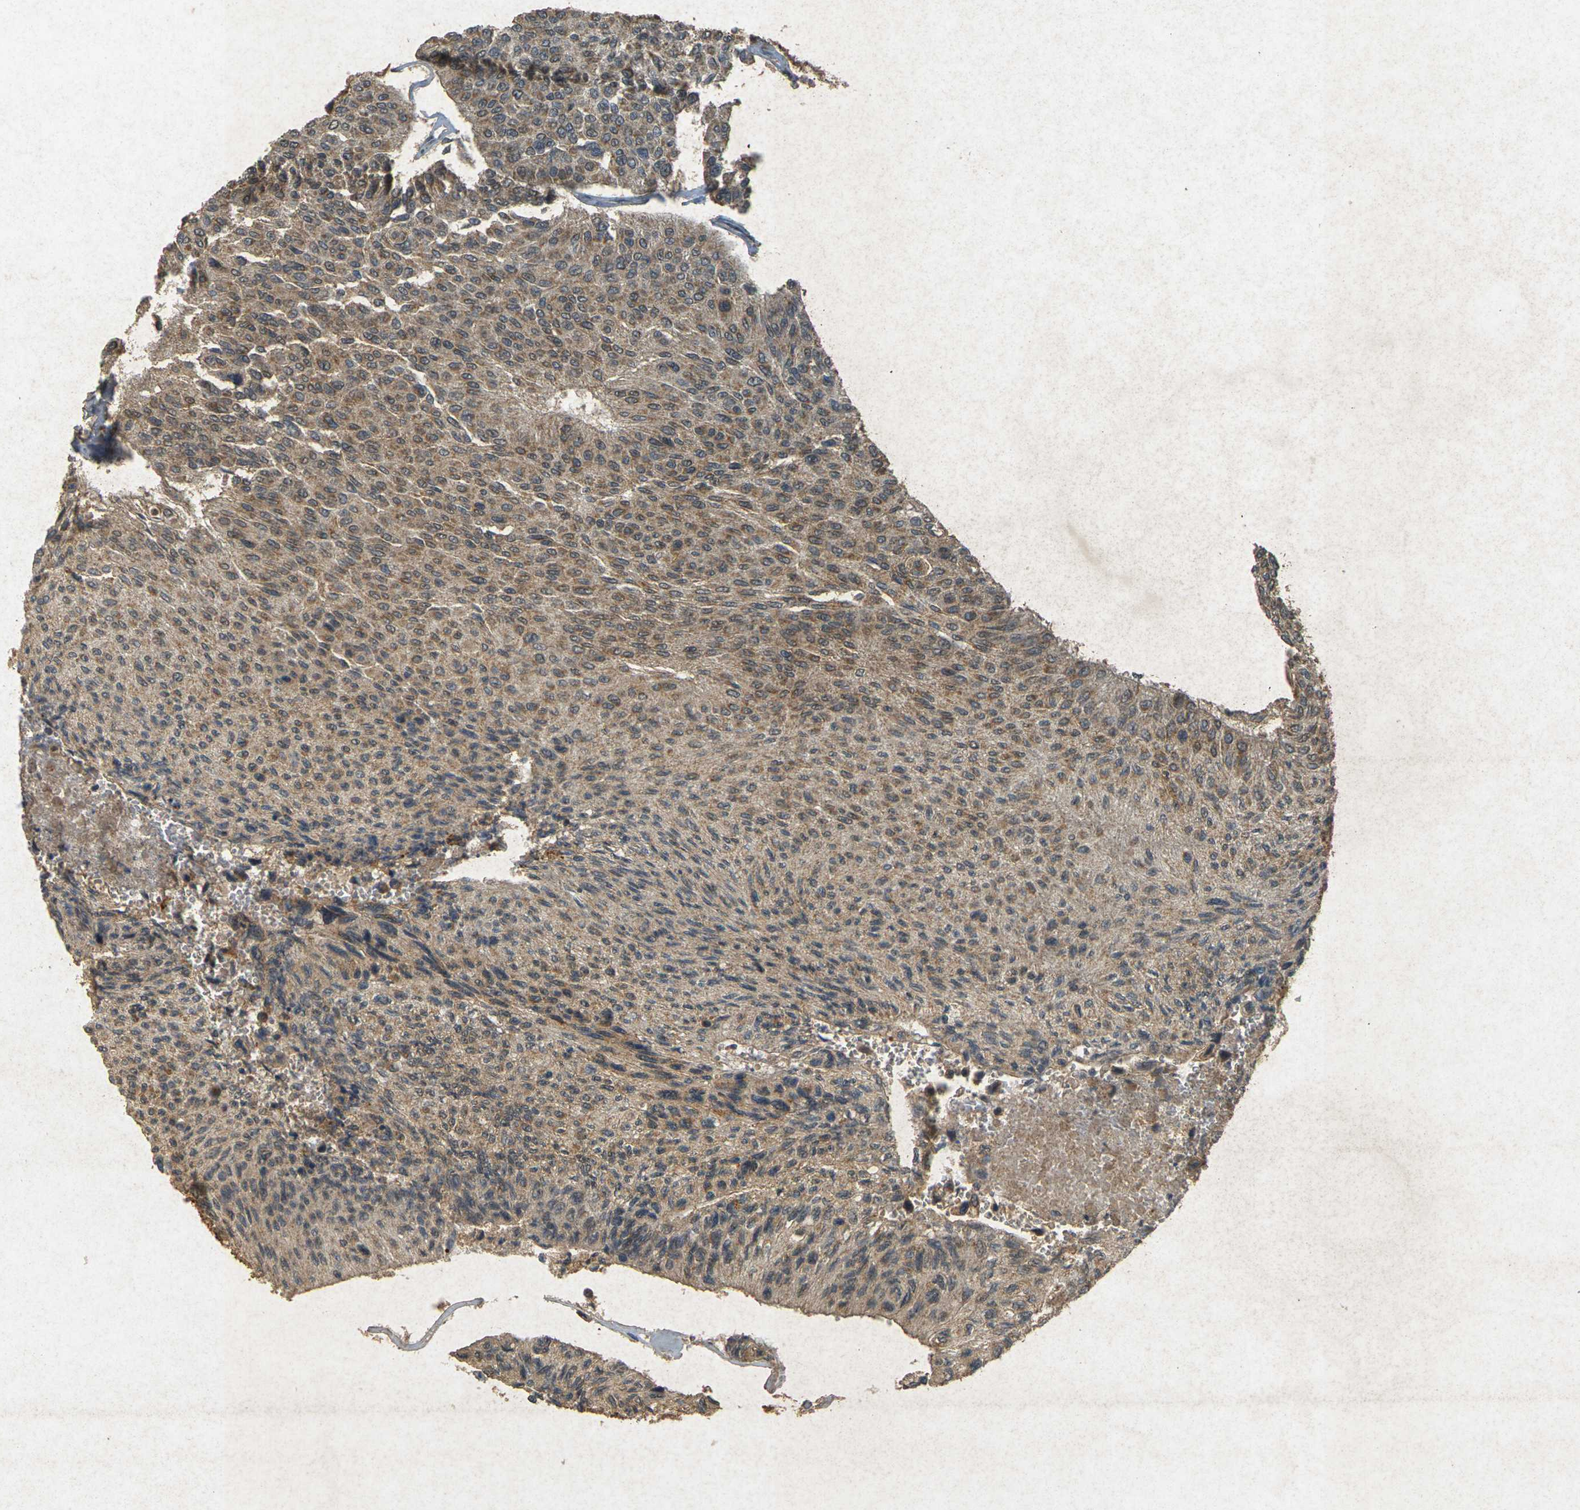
{"staining": {"intensity": "moderate", "quantity": ">75%", "location": "cytoplasmic/membranous"}, "tissue": "urothelial cancer", "cell_type": "Tumor cells", "image_type": "cancer", "snomed": [{"axis": "morphology", "description": "Urothelial carcinoma, High grade"}, {"axis": "topography", "description": "Urinary bladder"}], "caption": "Immunohistochemical staining of high-grade urothelial carcinoma demonstrates medium levels of moderate cytoplasmic/membranous positivity in approximately >75% of tumor cells.", "gene": "ERN1", "patient": {"sex": "male", "age": 66}}